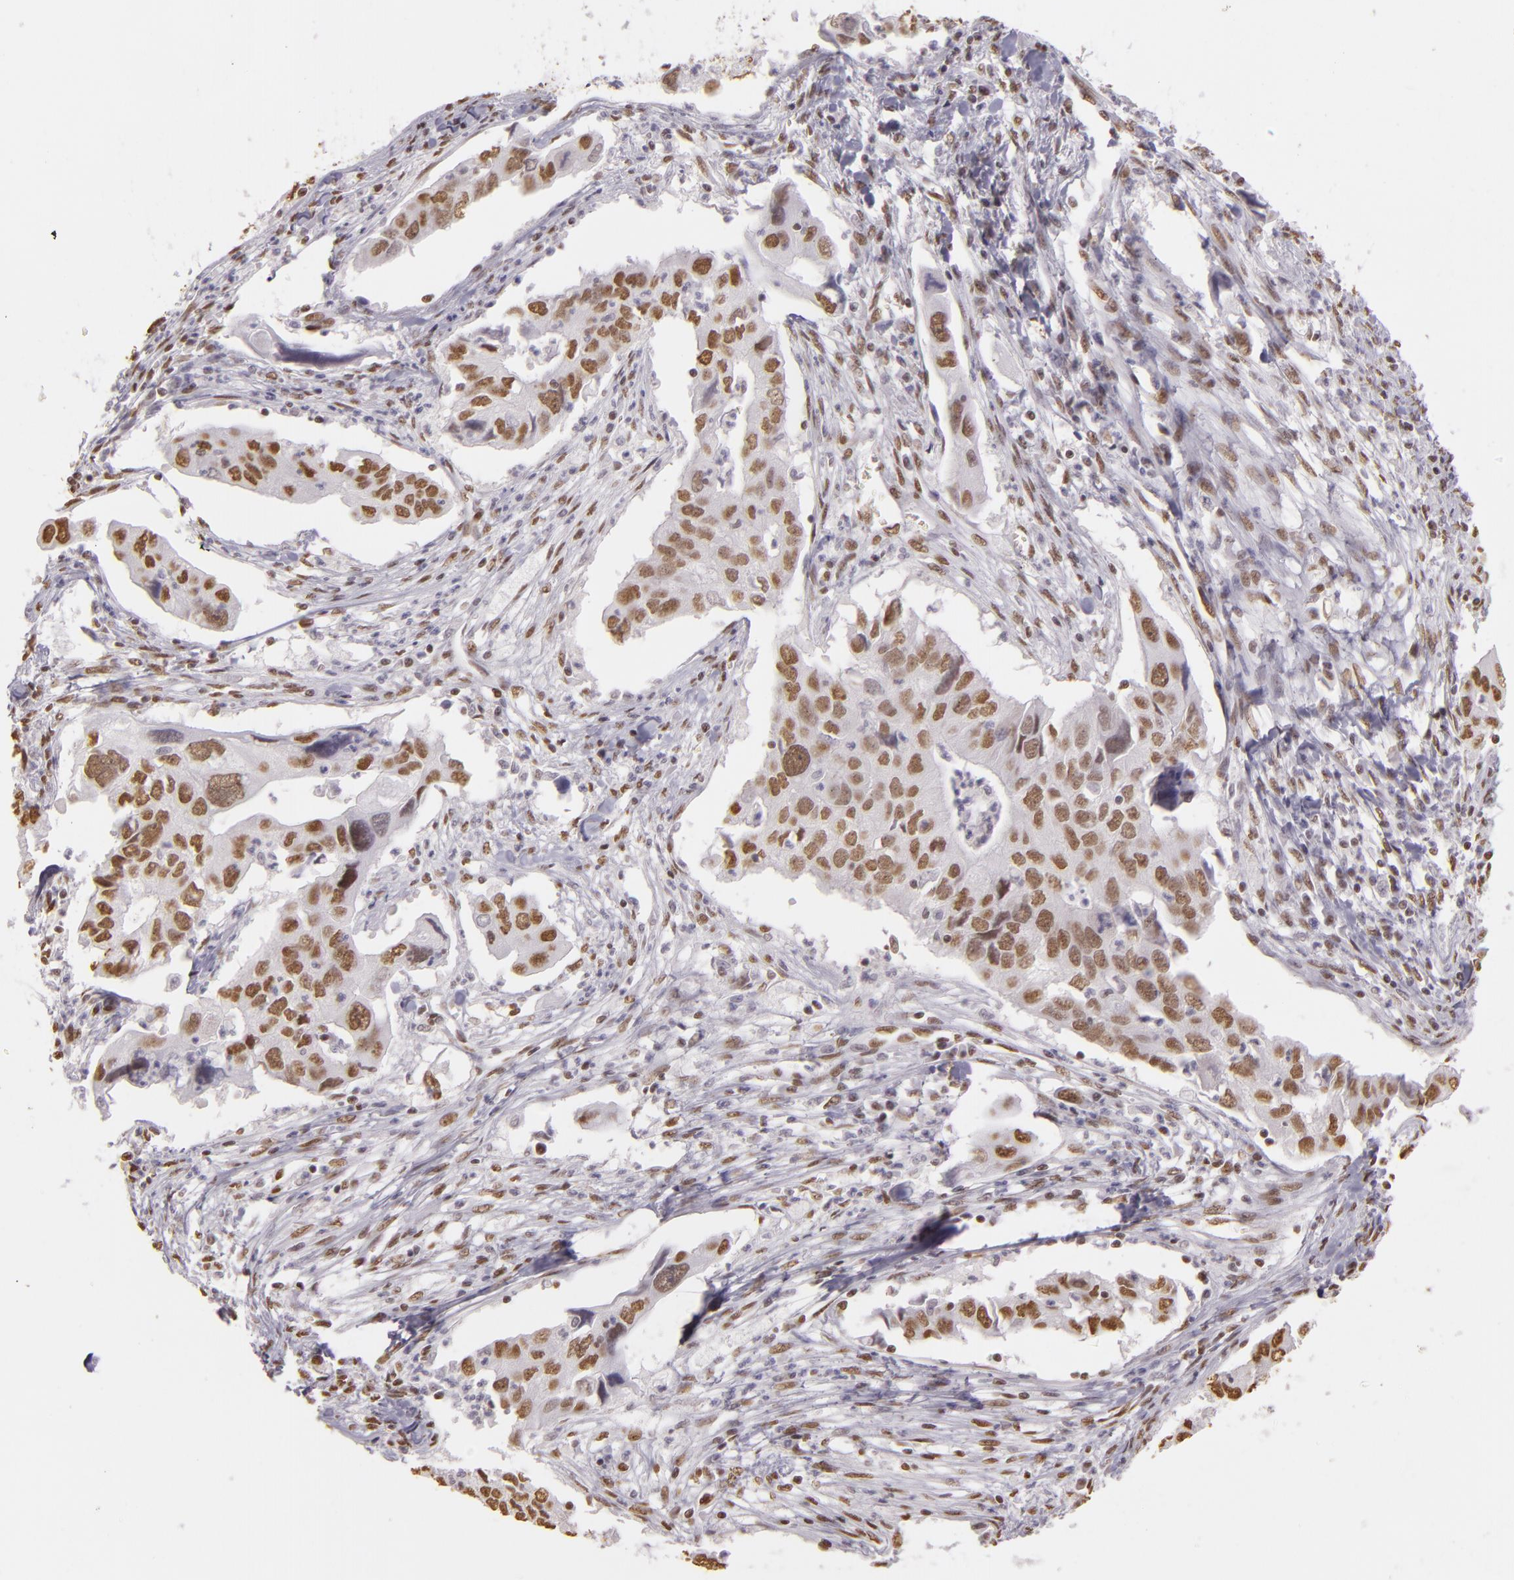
{"staining": {"intensity": "moderate", "quantity": ">75%", "location": "nuclear"}, "tissue": "lung cancer", "cell_type": "Tumor cells", "image_type": "cancer", "snomed": [{"axis": "morphology", "description": "Adenocarcinoma, NOS"}, {"axis": "topography", "description": "Lung"}], "caption": "Lung cancer (adenocarcinoma) tissue demonstrates moderate nuclear expression in approximately >75% of tumor cells, visualized by immunohistochemistry. (DAB (3,3'-diaminobenzidine) IHC with brightfield microscopy, high magnification).", "gene": "PAPOLA", "patient": {"sex": "male", "age": 48}}